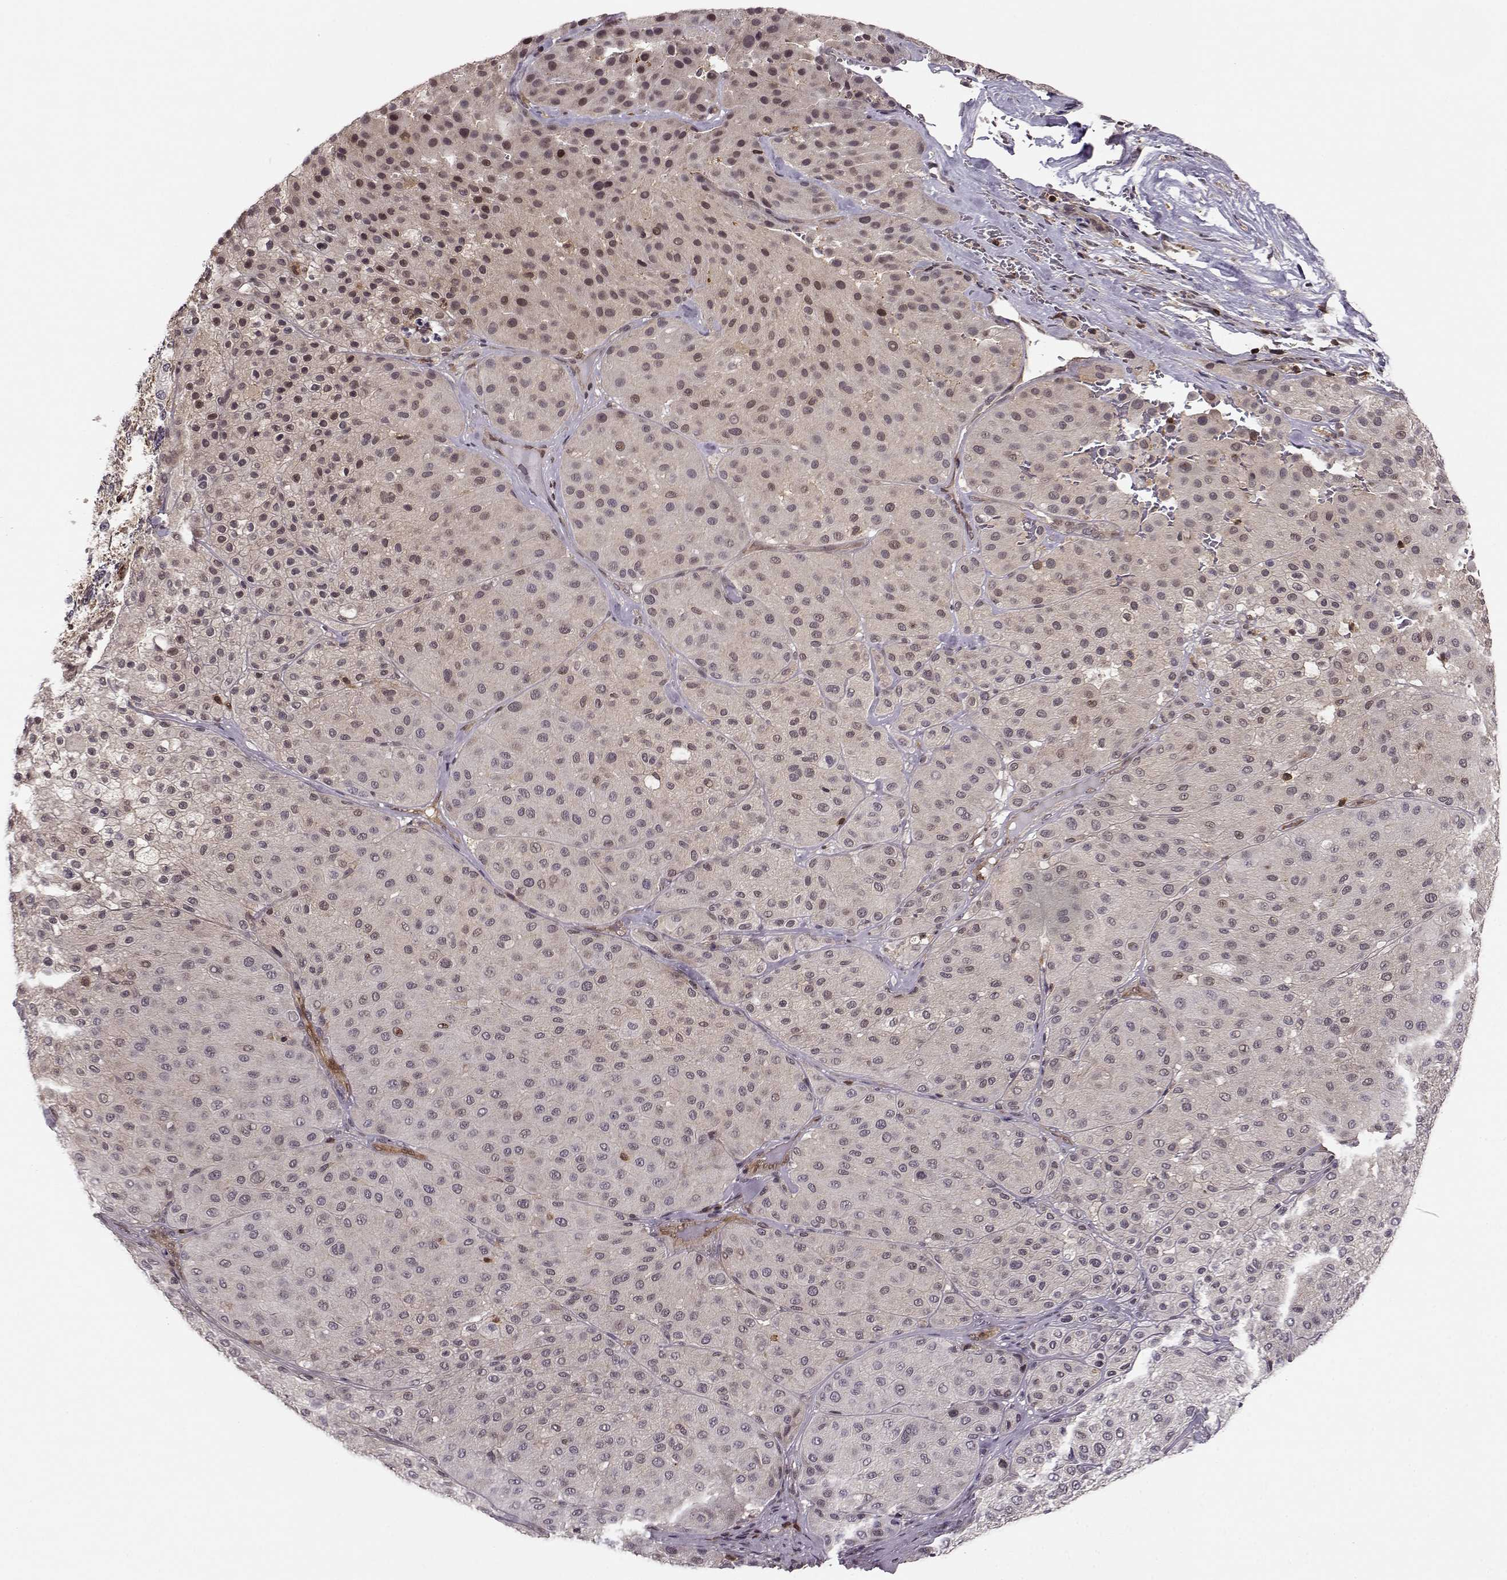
{"staining": {"intensity": "weak", "quantity": "25%-75%", "location": "cytoplasmic/membranous"}, "tissue": "melanoma", "cell_type": "Tumor cells", "image_type": "cancer", "snomed": [{"axis": "morphology", "description": "Malignant melanoma, Metastatic site"}, {"axis": "topography", "description": "Smooth muscle"}], "caption": "Melanoma tissue displays weak cytoplasmic/membranous positivity in approximately 25%-75% of tumor cells, visualized by immunohistochemistry.", "gene": "MFSD1", "patient": {"sex": "male", "age": 41}}